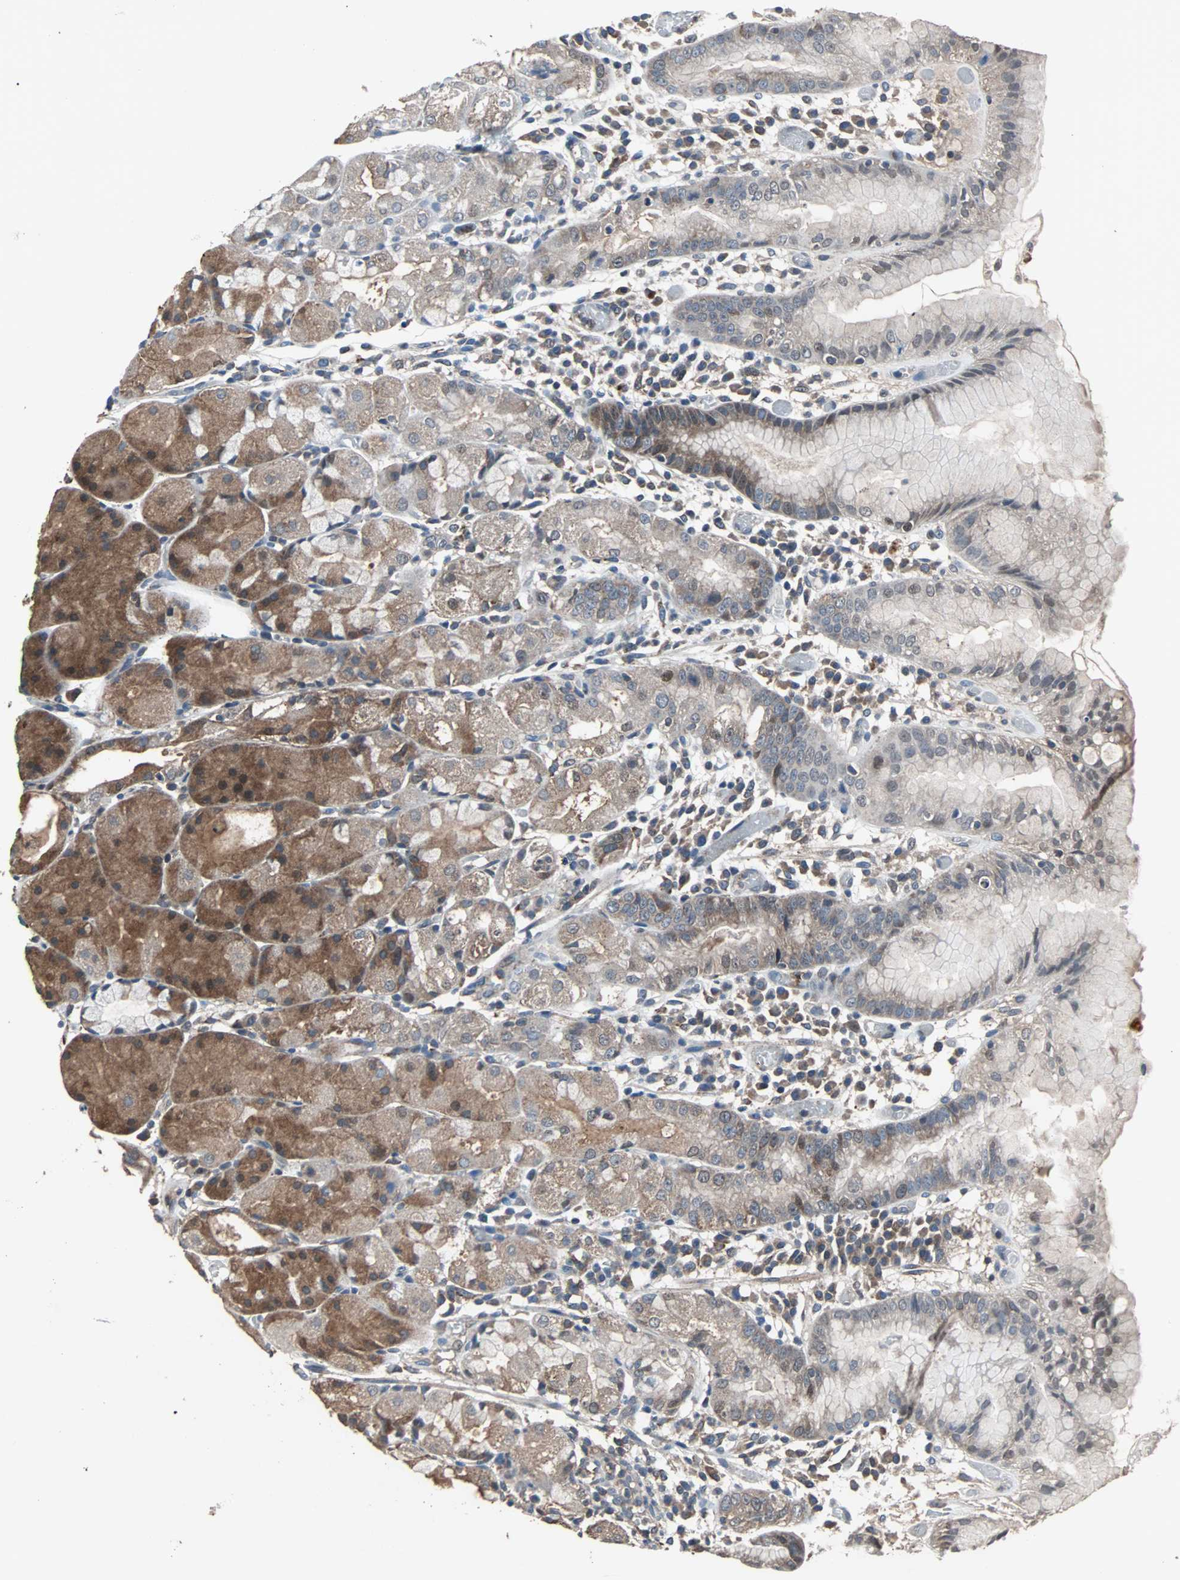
{"staining": {"intensity": "moderate", "quantity": "25%-75%", "location": "cytoplasmic/membranous"}, "tissue": "stomach", "cell_type": "Glandular cells", "image_type": "normal", "snomed": [{"axis": "morphology", "description": "Normal tissue, NOS"}, {"axis": "topography", "description": "Stomach"}, {"axis": "topography", "description": "Stomach, lower"}], "caption": "IHC of benign human stomach exhibits medium levels of moderate cytoplasmic/membranous positivity in about 25%-75% of glandular cells. (DAB (3,3'-diaminobenzidine) IHC with brightfield microscopy, high magnification).", "gene": "SOS1", "patient": {"sex": "female", "age": 75}}